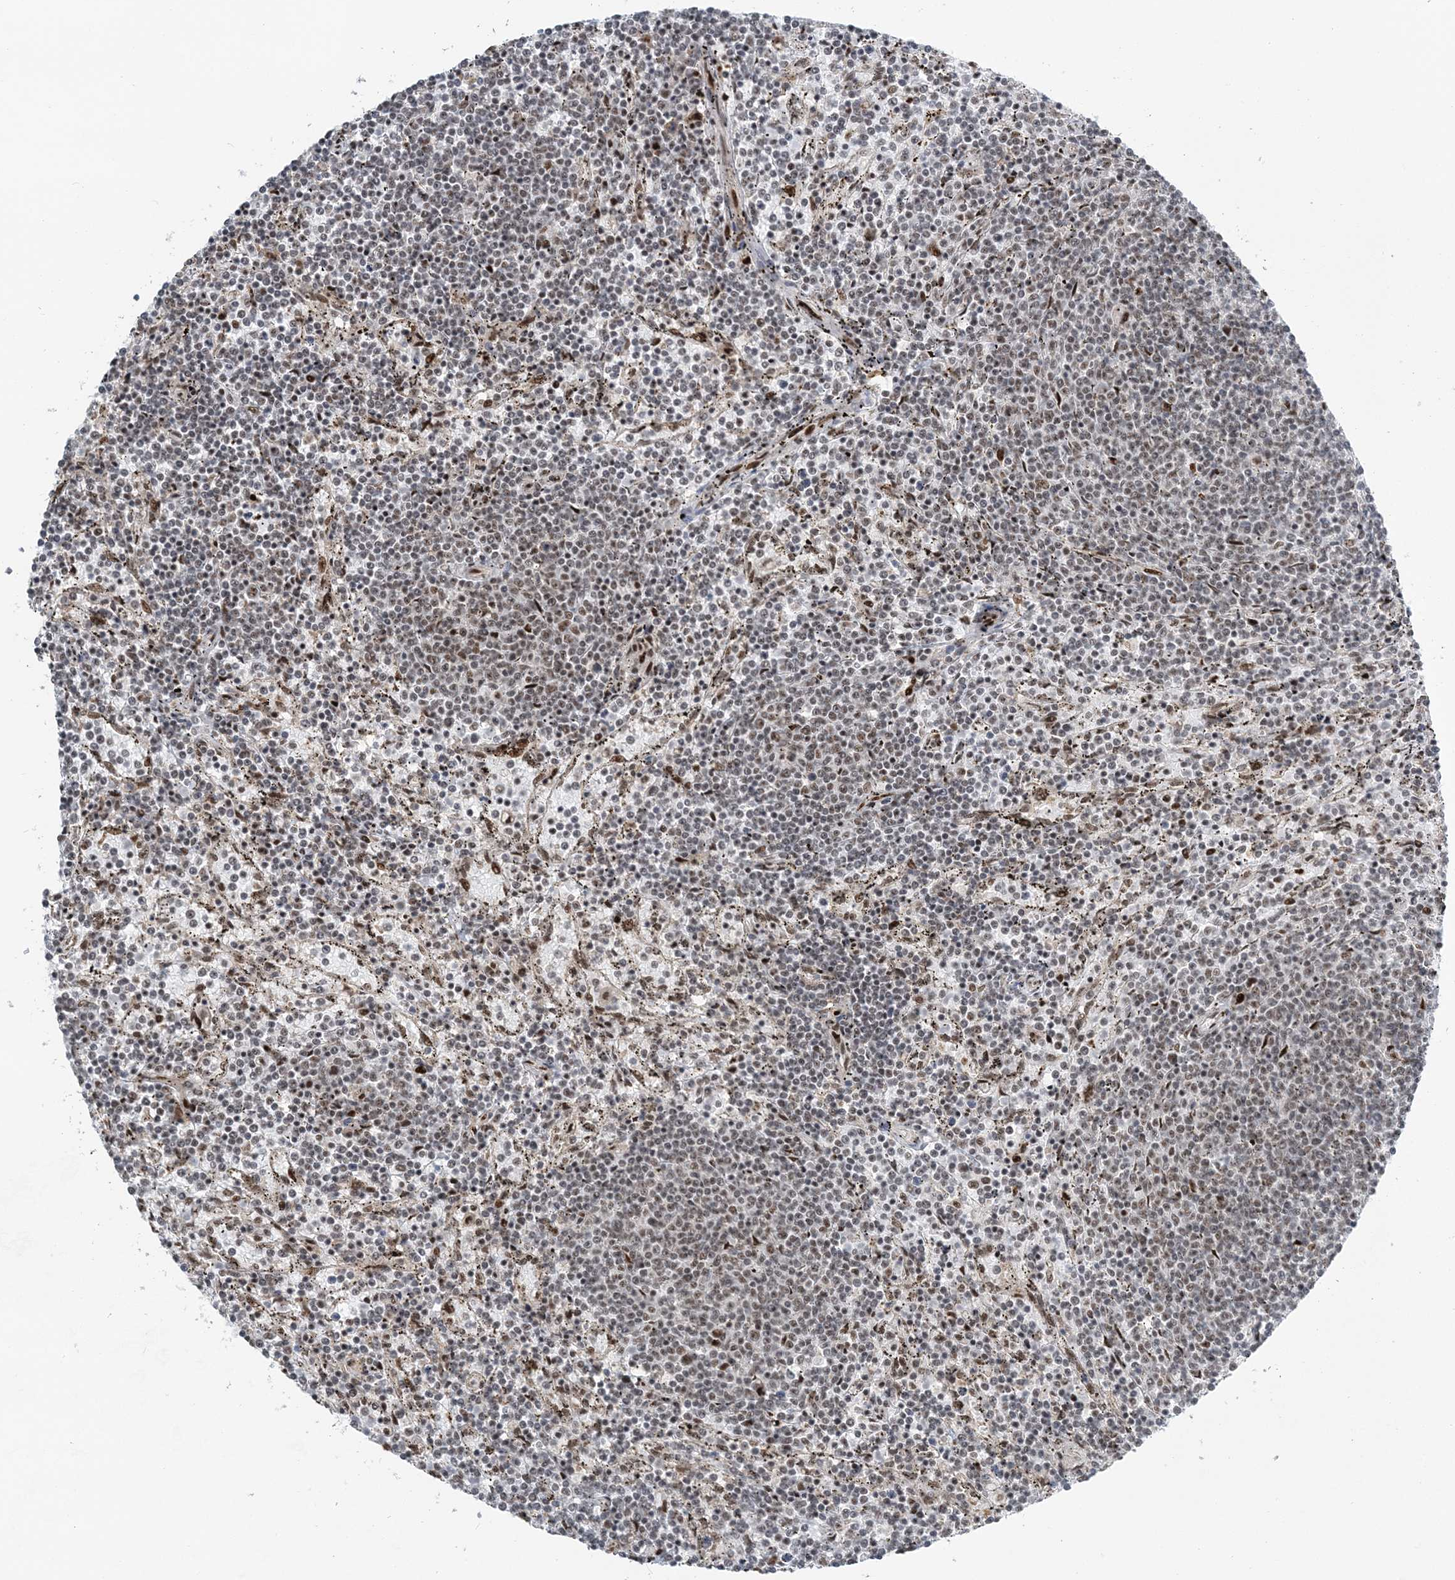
{"staining": {"intensity": "weak", "quantity": "25%-75%", "location": "nuclear"}, "tissue": "lymphoma", "cell_type": "Tumor cells", "image_type": "cancer", "snomed": [{"axis": "morphology", "description": "Malignant lymphoma, non-Hodgkin's type, Low grade"}, {"axis": "topography", "description": "Spleen"}], "caption": "Lymphoma stained with a protein marker displays weak staining in tumor cells.", "gene": "CWC22", "patient": {"sex": "female", "age": 50}}